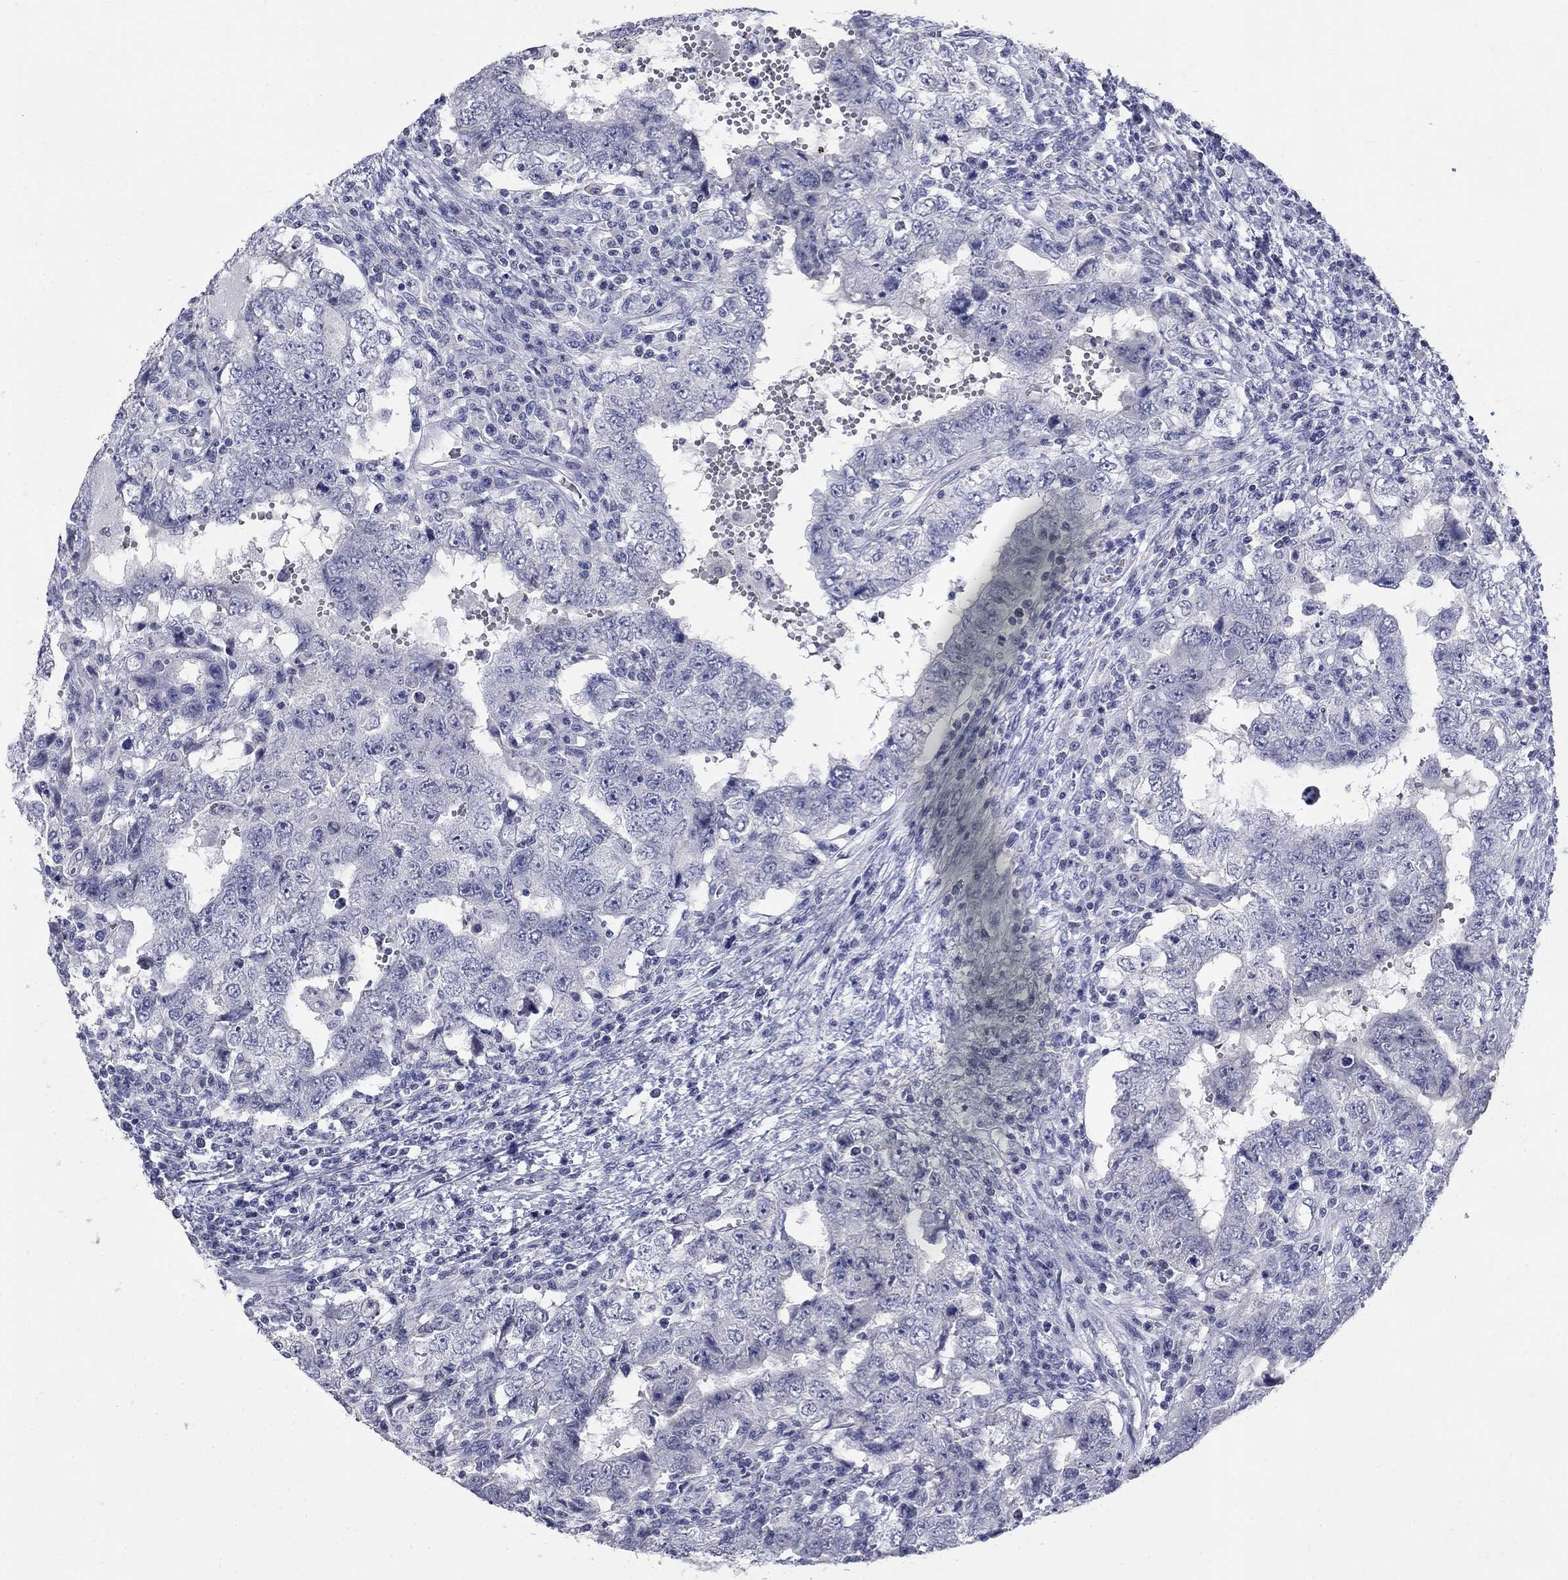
{"staining": {"intensity": "negative", "quantity": "none", "location": "none"}, "tissue": "testis cancer", "cell_type": "Tumor cells", "image_type": "cancer", "snomed": [{"axis": "morphology", "description": "Carcinoma, Embryonal, NOS"}, {"axis": "topography", "description": "Testis"}], "caption": "Immunohistochemistry (IHC) micrograph of human testis cancer (embryonal carcinoma) stained for a protein (brown), which shows no positivity in tumor cells.", "gene": "ELAVL4", "patient": {"sex": "male", "age": 26}}